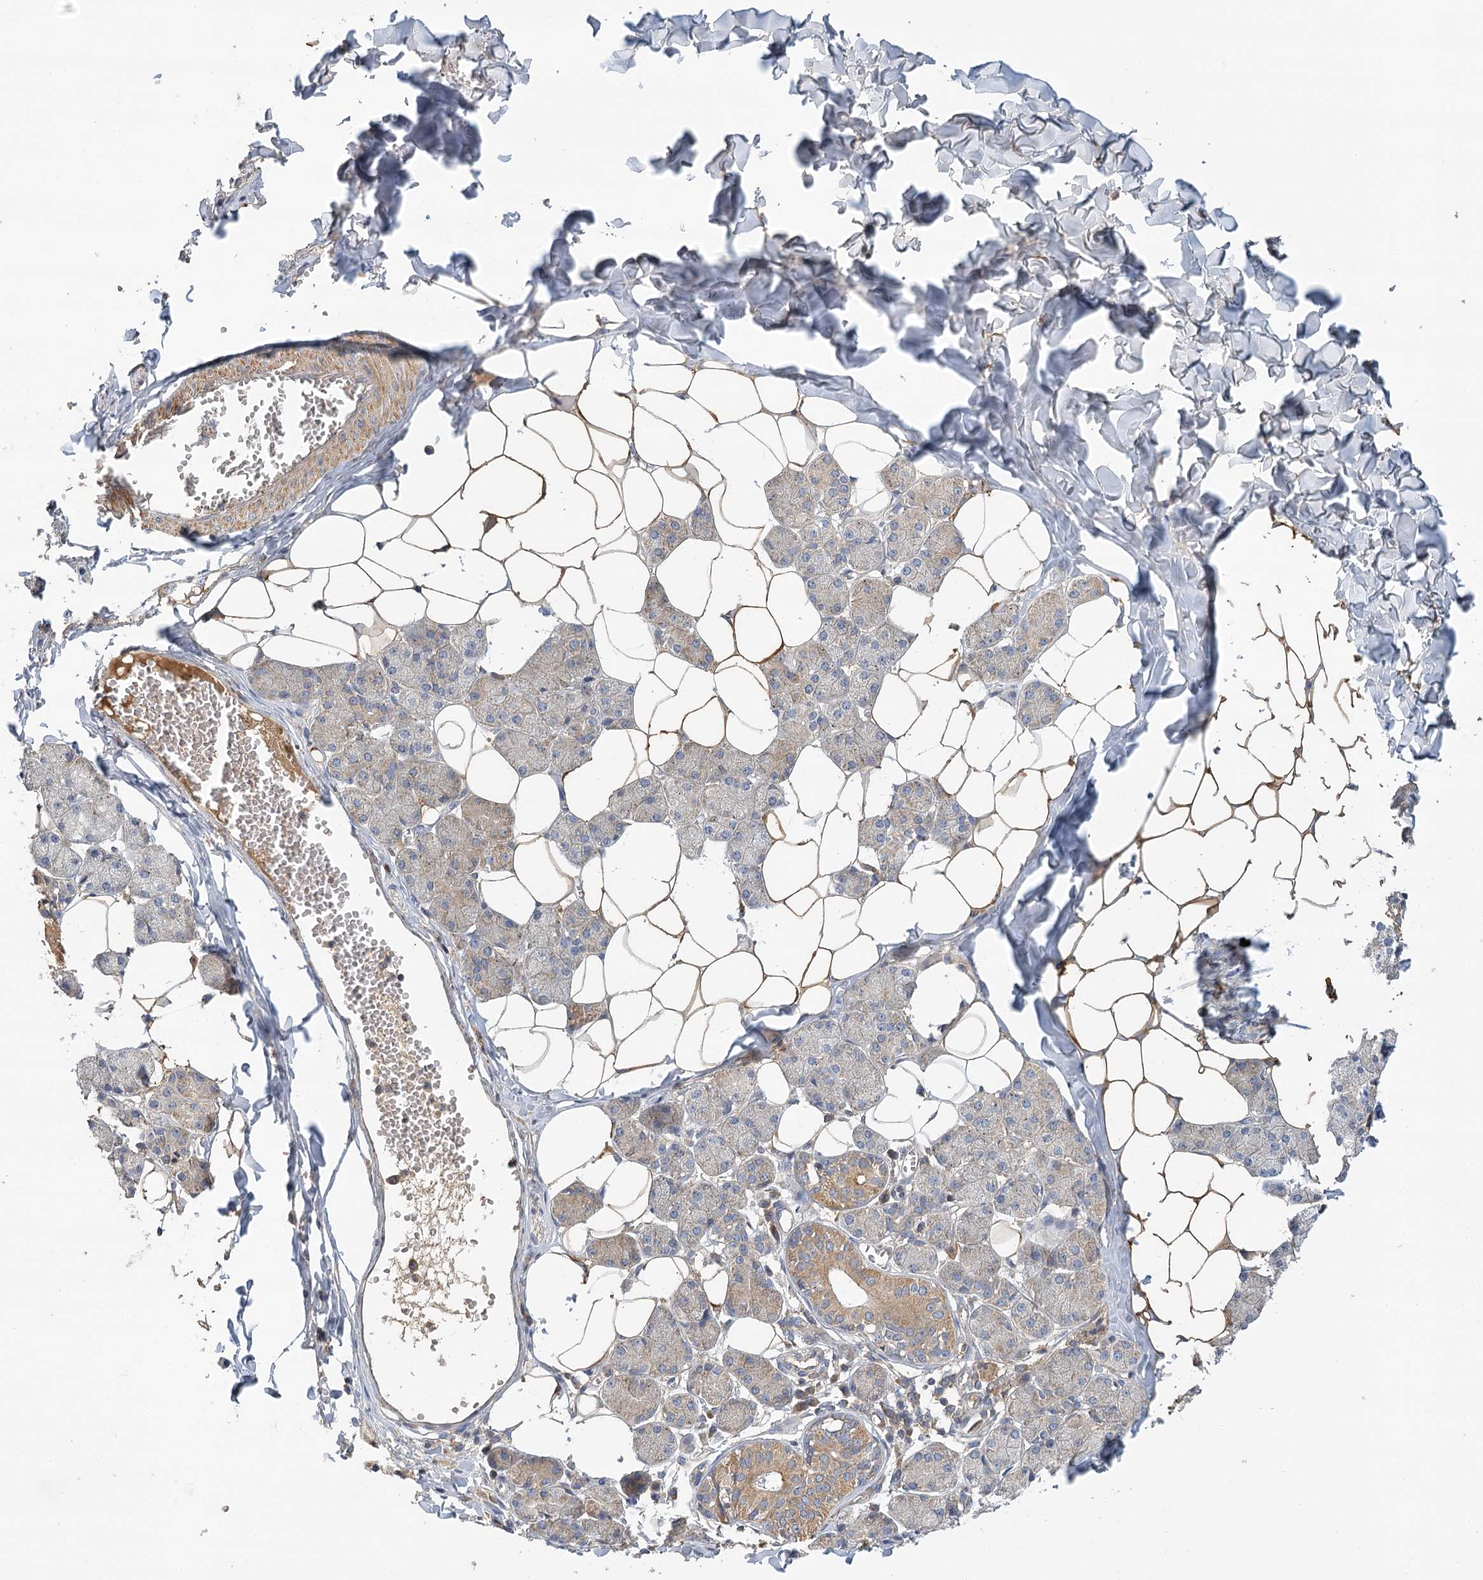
{"staining": {"intensity": "moderate", "quantity": "<25%", "location": "cytoplasmic/membranous"}, "tissue": "salivary gland", "cell_type": "Glandular cells", "image_type": "normal", "snomed": [{"axis": "morphology", "description": "Normal tissue, NOS"}, {"axis": "topography", "description": "Salivary gland"}], "caption": "The immunohistochemical stain shows moderate cytoplasmic/membranous expression in glandular cells of normal salivary gland.", "gene": "LSS", "patient": {"sex": "female", "age": 33}}